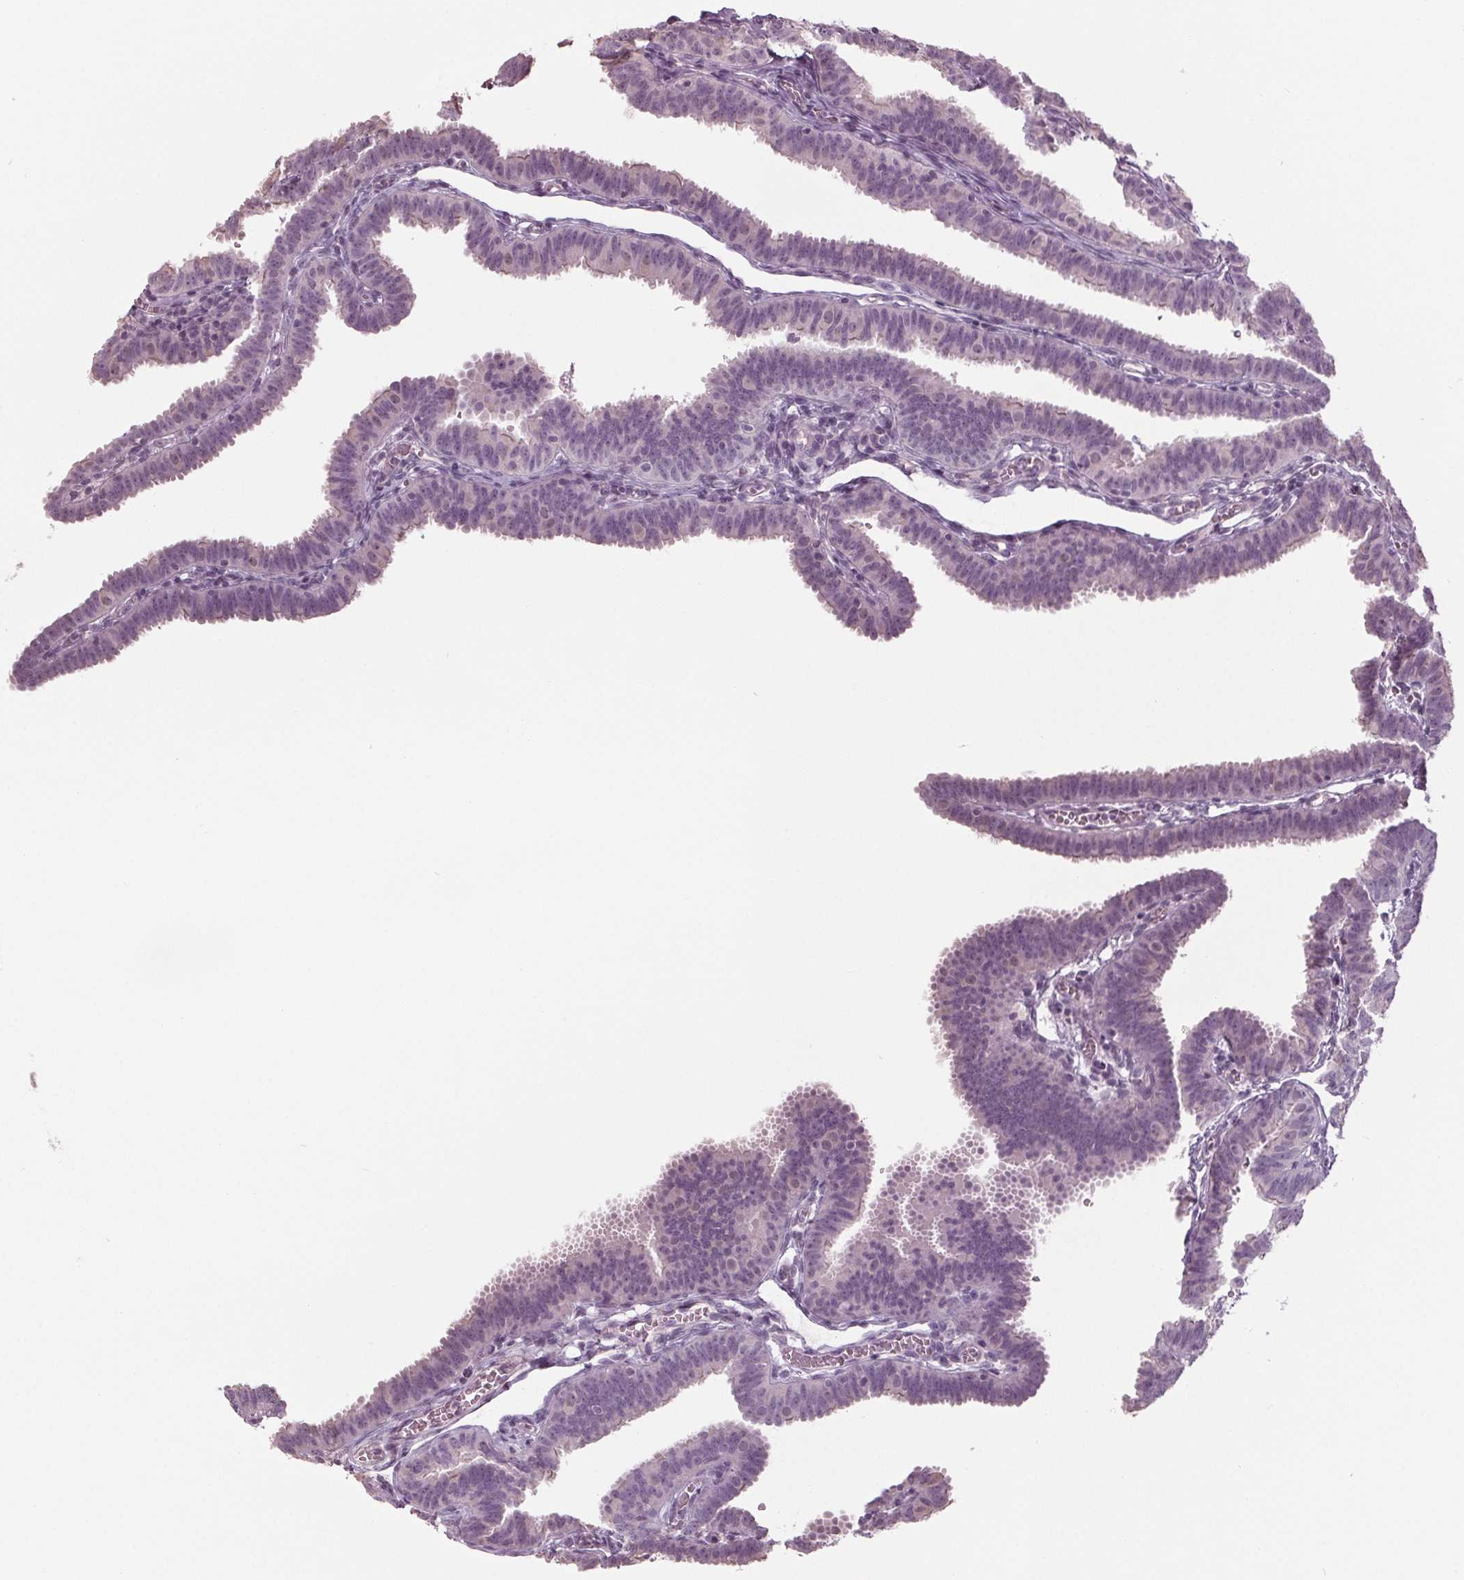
{"staining": {"intensity": "negative", "quantity": "none", "location": "none"}, "tissue": "fallopian tube", "cell_type": "Glandular cells", "image_type": "normal", "snomed": [{"axis": "morphology", "description": "Normal tissue, NOS"}, {"axis": "topography", "description": "Fallopian tube"}], "caption": "Immunohistochemical staining of normal fallopian tube demonstrates no significant positivity in glandular cells. Nuclei are stained in blue.", "gene": "TNNC2", "patient": {"sex": "female", "age": 25}}